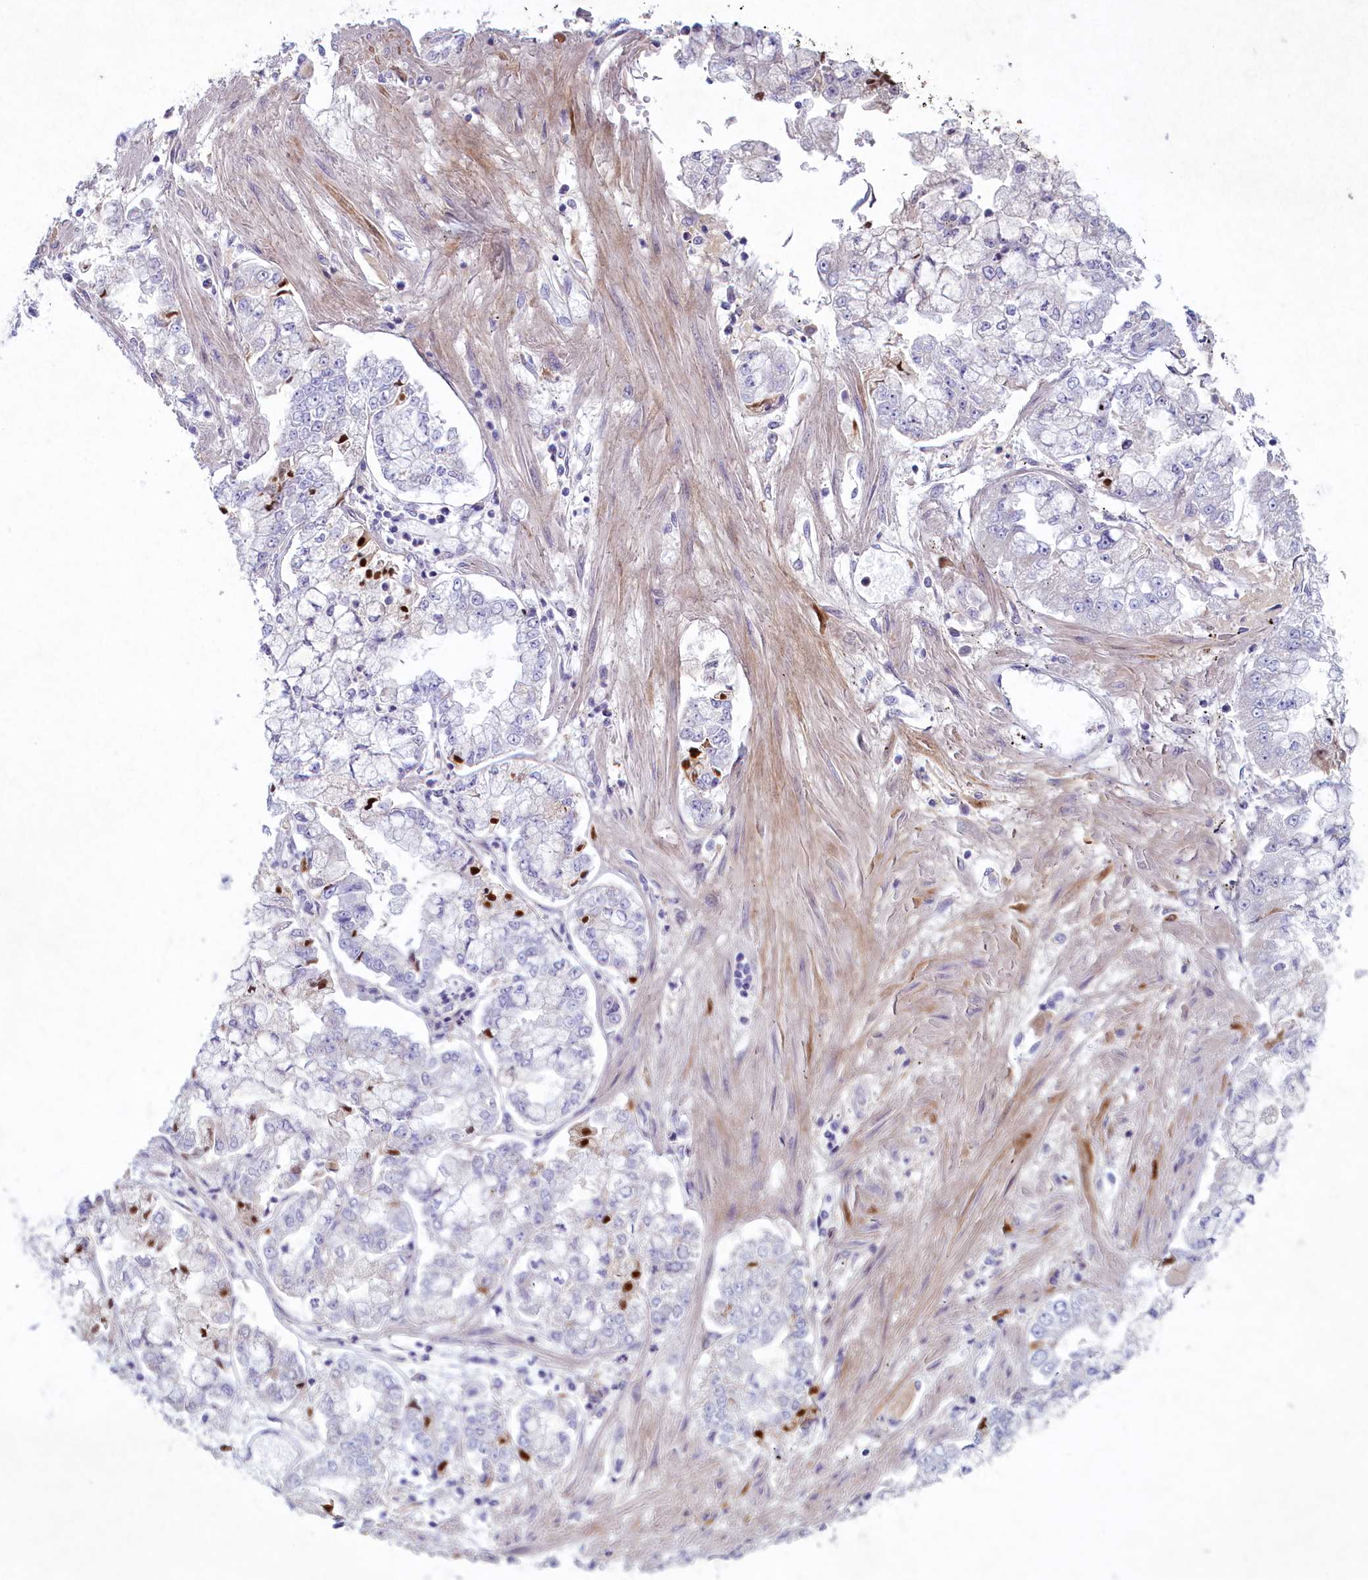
{"staining": {"intensity": "negative", "quantity": "none", "location": "none"}, "tissue": "stomach cancer", "cell_type": "Tumor cells", "image_type": "cancer", "snomed": [{"axis": "morphology", "description": "Adenocarcinoma, NOS"}, {"axis": "topography", "description": "Stomach"}], "caption": "Tumor cells show no significant expression in adenocarcinoma (stomach).", "gene": "PLEKHG6", "patient": {"sex": "male", "age": 76}}